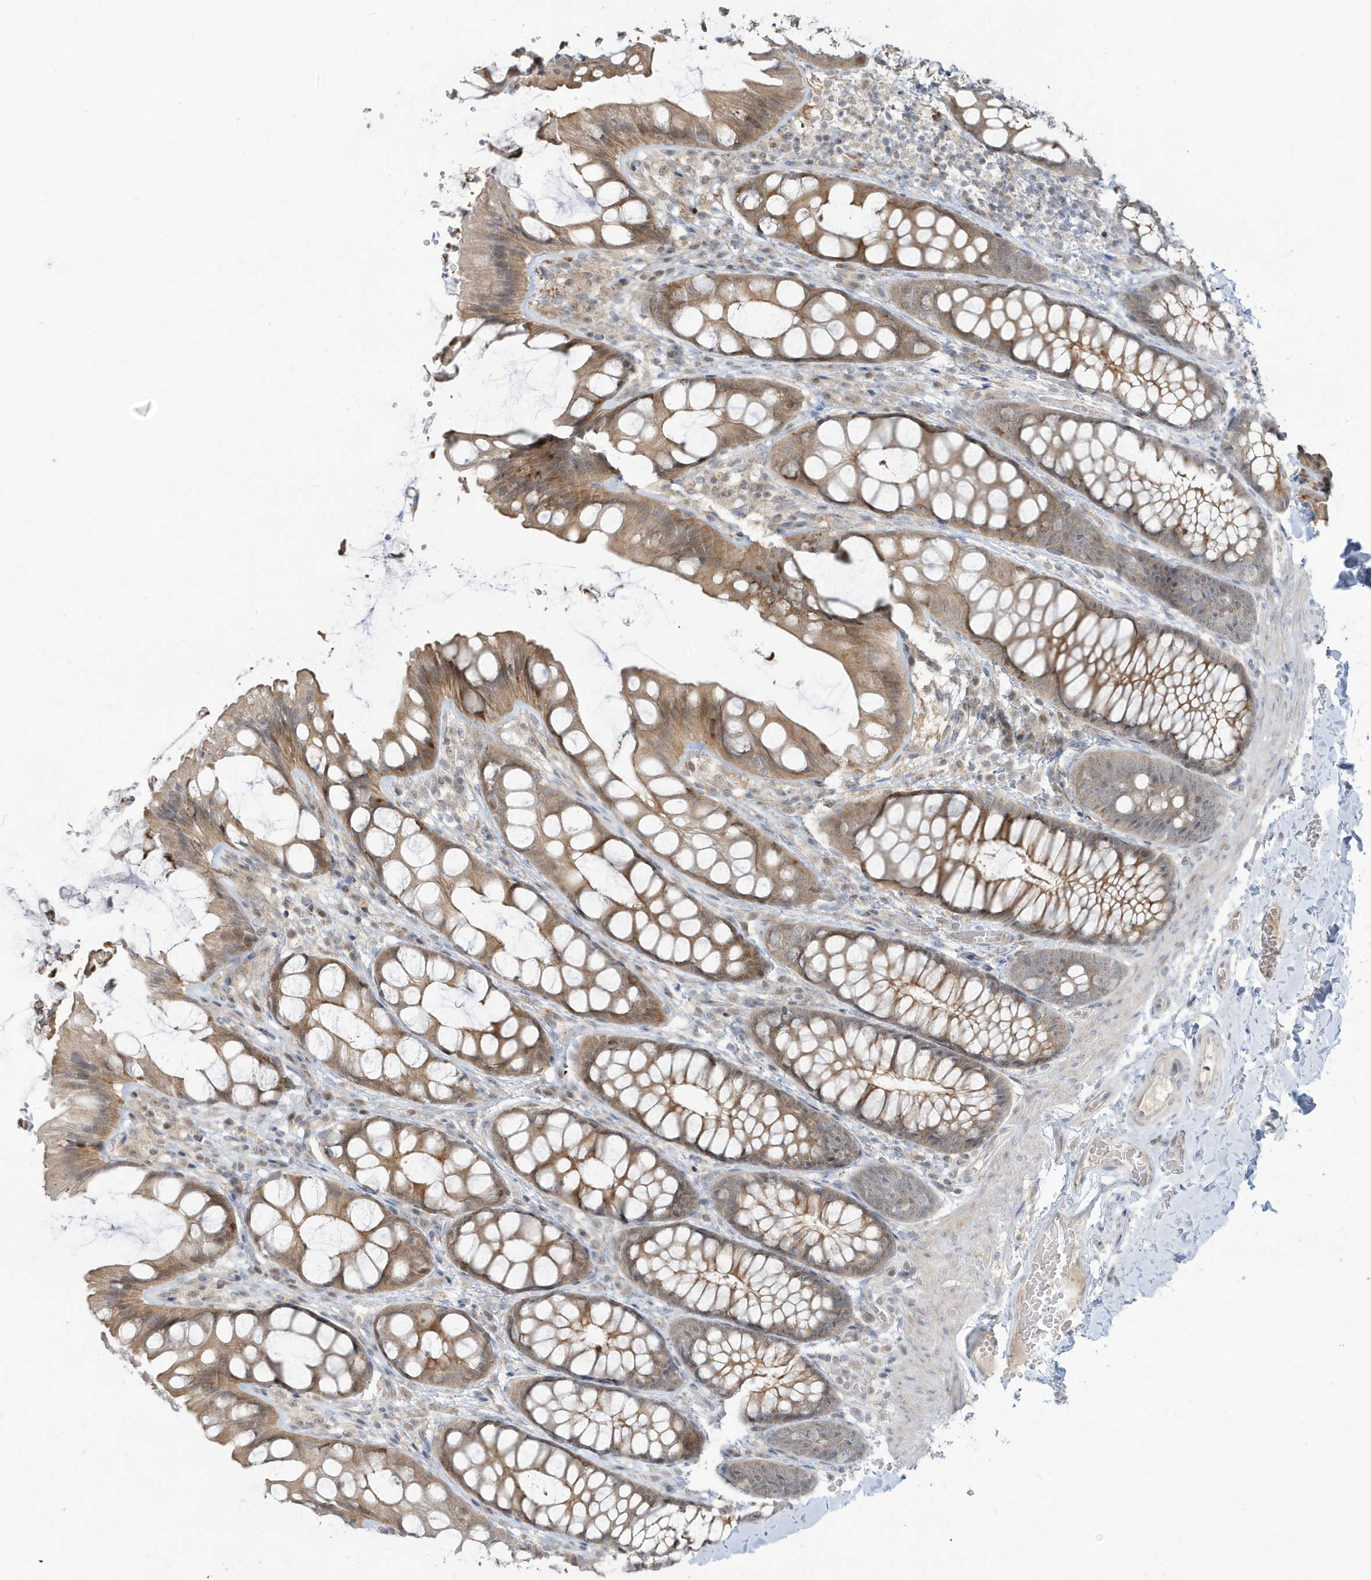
{"staining": {"intensity": "weak", "quantity": ">75%", "location": "cytoplasmic/membranous"}, "tissue": "colon", "cell_type": "Endothelial cells", "image_type": "normal", "snomed": [{"axis": "morphology", "description": "Normal tissue, NOS"}, {"axis": "topography", "description": "Colon"}], "caption": "This is a histology image of immunohistochemistry staining of unremarkable colon, which shows weak positivity in the cytoplasmic/membranous of endothelial cells.", "gene": "PRRT3", "patient": {"sex": "male", "age": 47}}